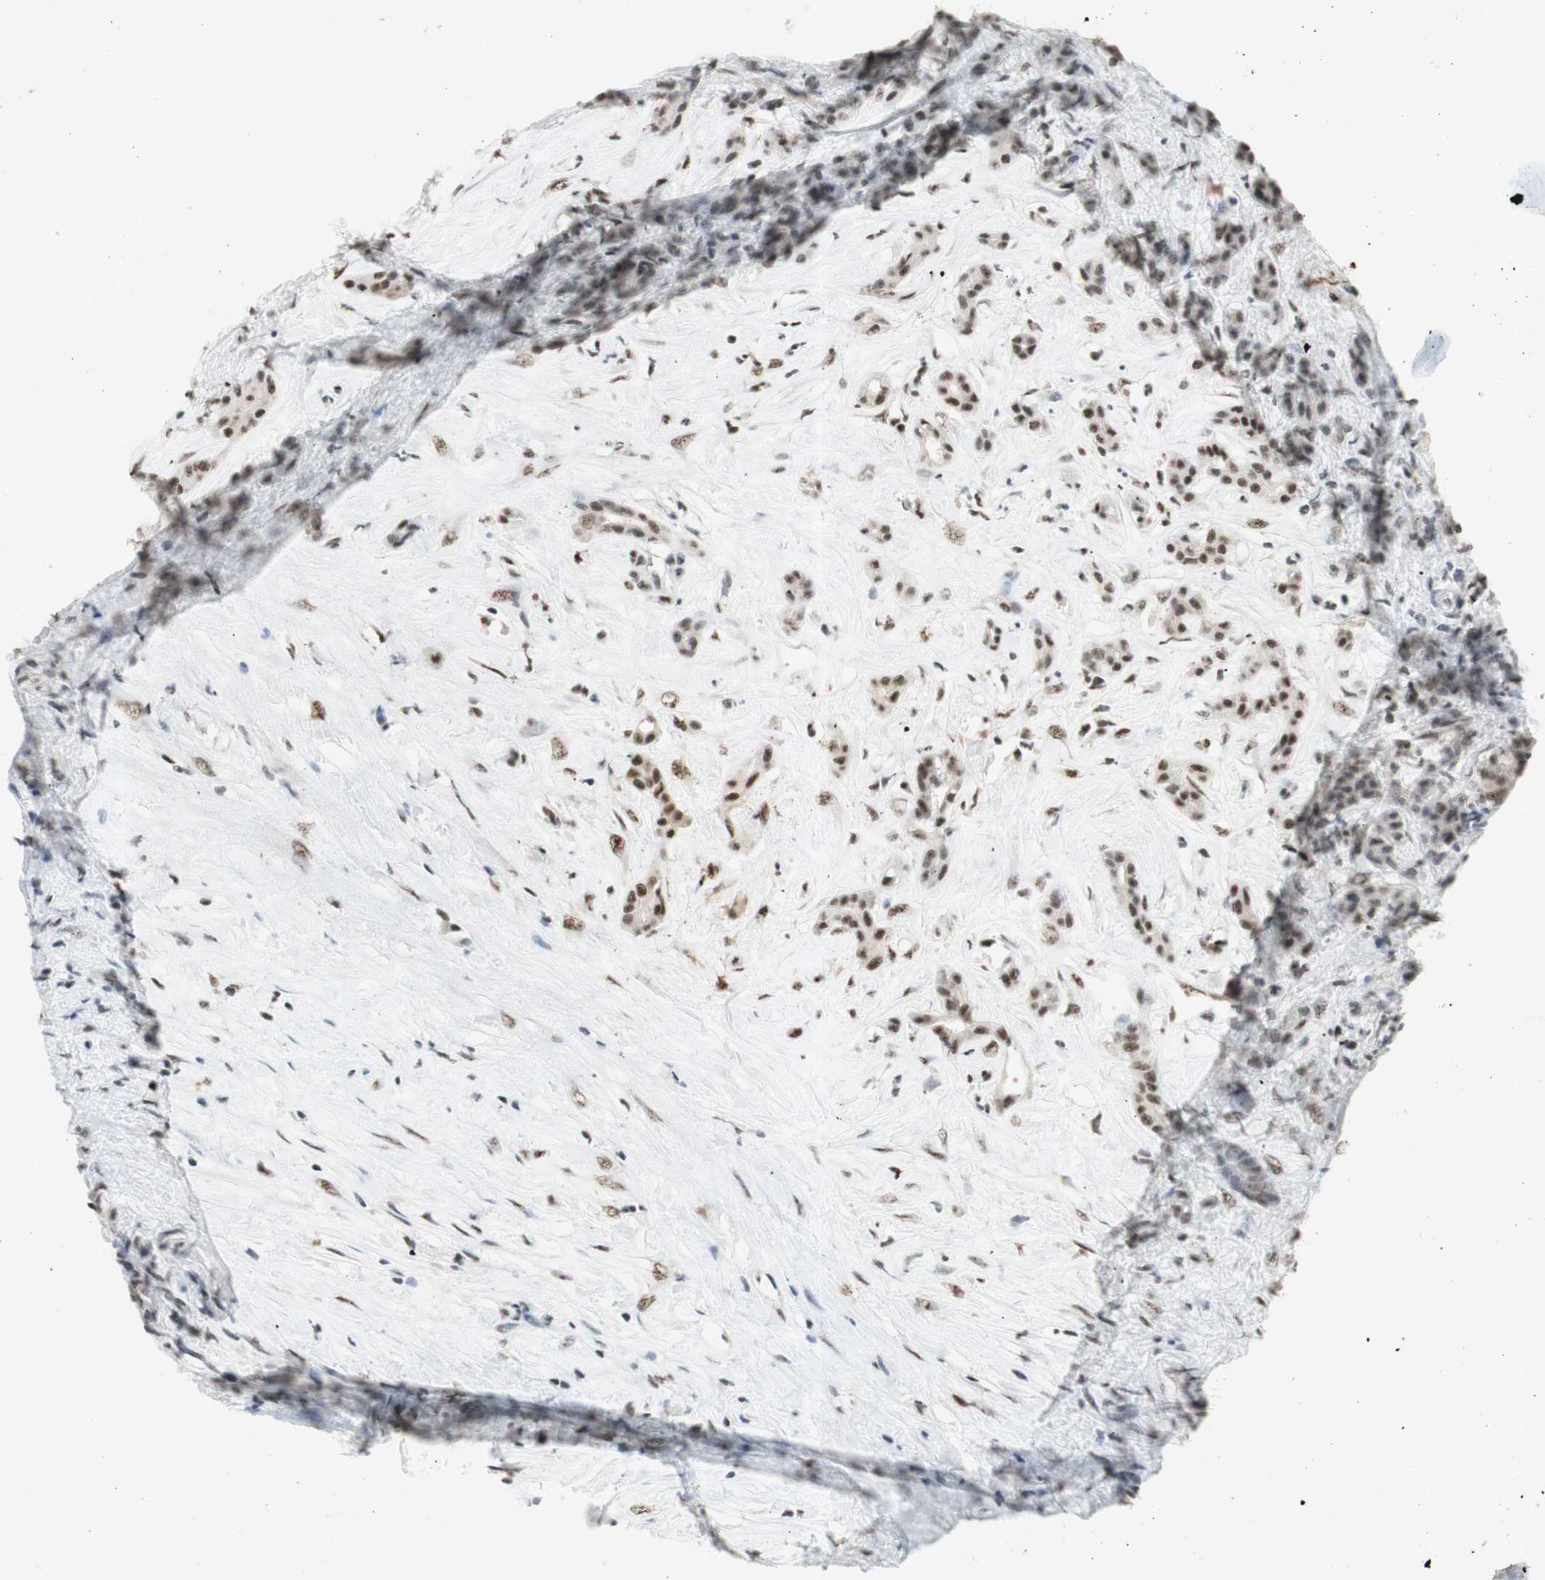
{"staining": {"intensity": "moderate", "quantity": ">75%", "location": "nuclear"}, "tissue": "pancreatic cancer", "cell_type": "Tumor cells", "image_type": "cancer", "snomed": [{"axis": "morphology", "description": "Adenocarcinoma, NOS"}, {"axis": "topography", "description": "Pancreas"}], "caption": "This image reveals pancreatic cancer (adenocarcinoma) stained with immunohistochemistry (IHC) to label a protein in brown. The nuclear of tumor cells show moderate positivity for the protein. Nuclei are counter-stained blue.", "gene": "SNRPB", "patient": {"sex": "male", "age": 41}}